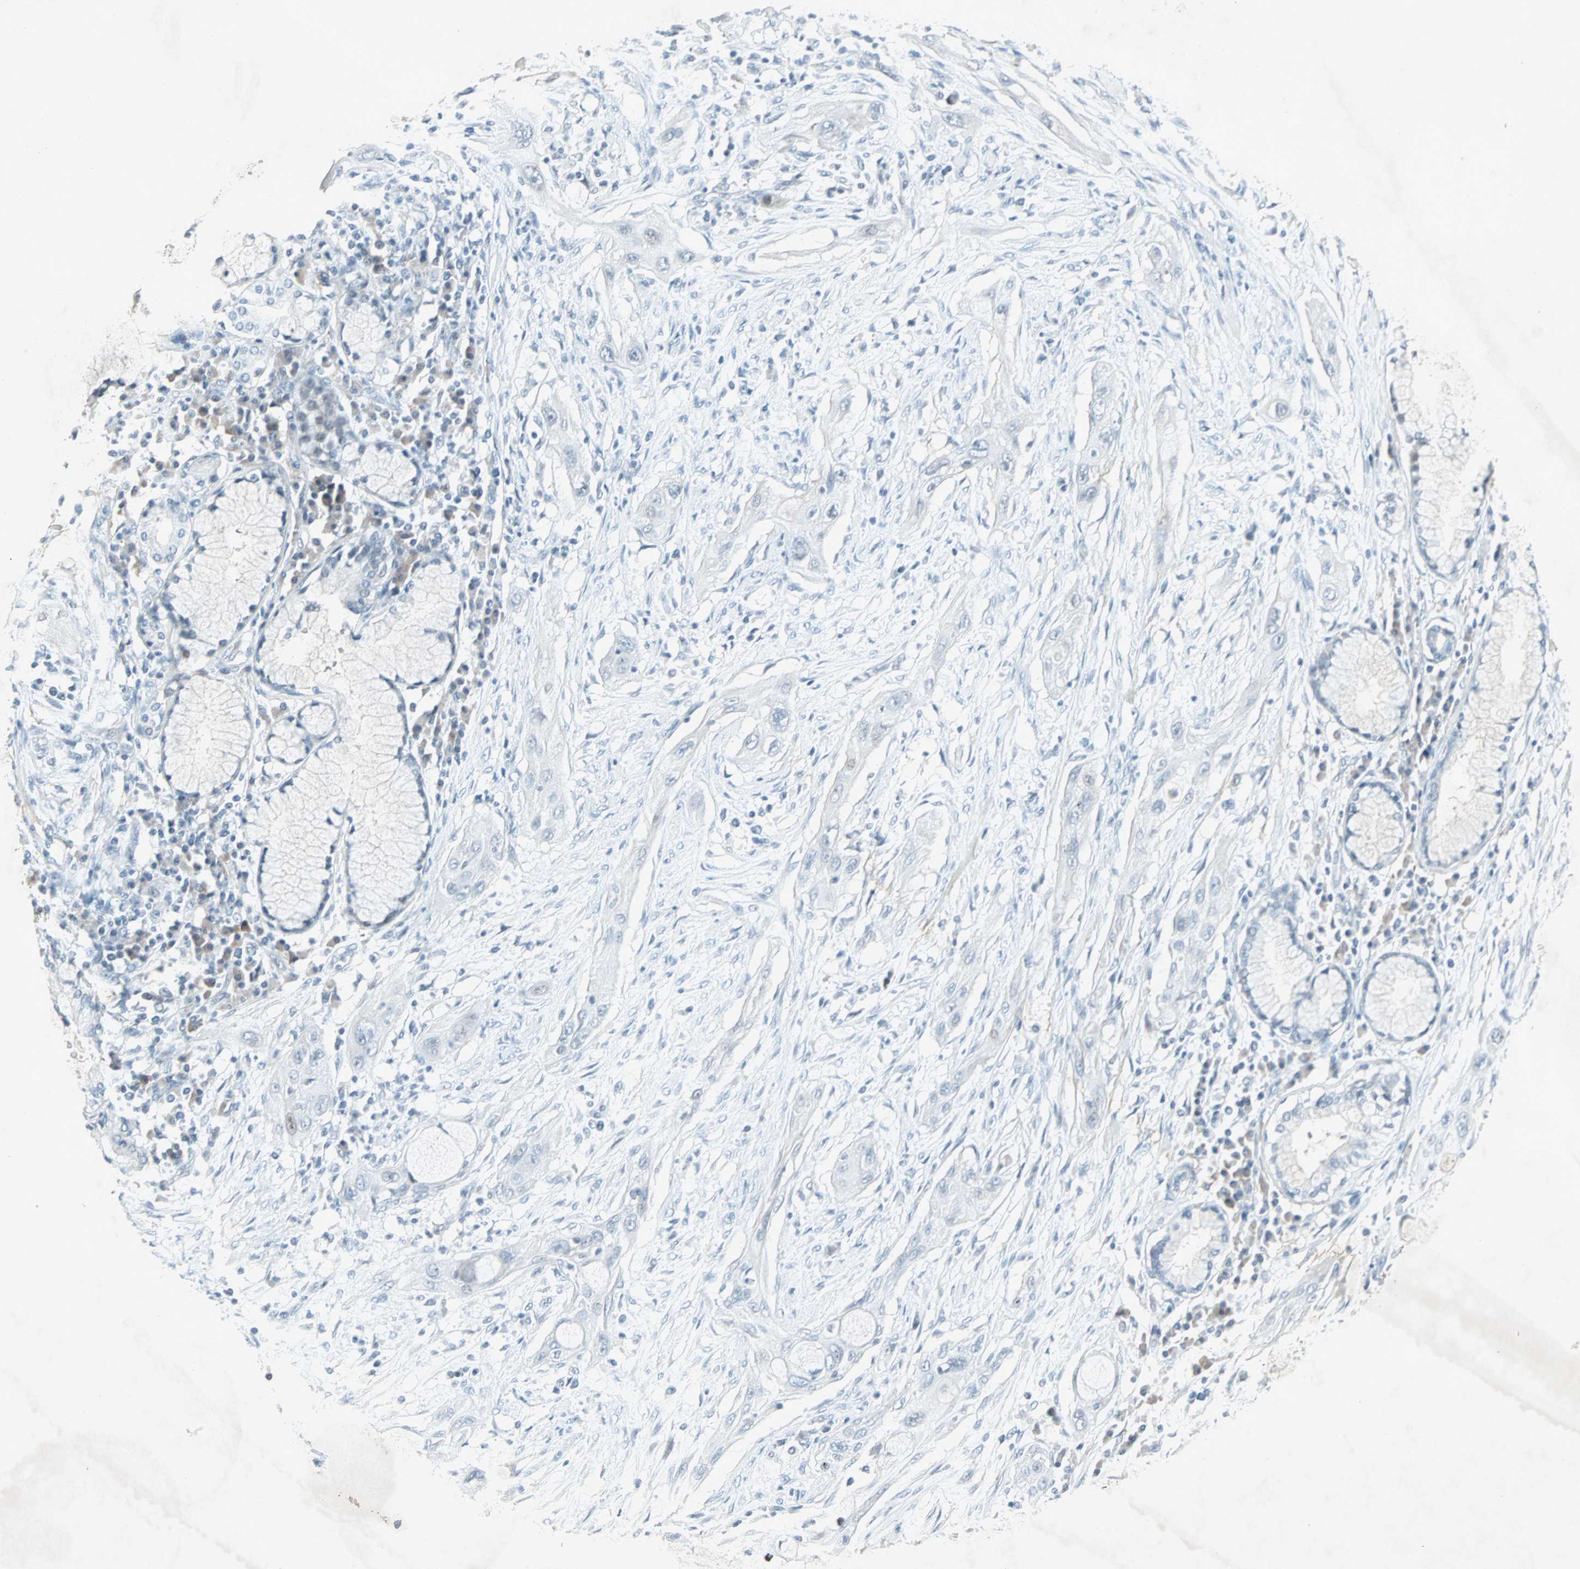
{"staining": {"intensity": "negative", "quantity": "none", "location": "none"}, "tissue": "lung cancer", "cell_type": "Tumor cells", "image_type": "cancer", "snomed": [{"axis": "morphology", "description": "Squamous cell carcinoma, NOS"}, {"axis": "topography", "description": "Lung"}], "caption": "Tumor cells are negative for protein expression in human lung squamous cell carcinoma. Nuclei are stained in blue.", "gene": "LANCL3", "patient": {"sex": "female", "age": 47}}